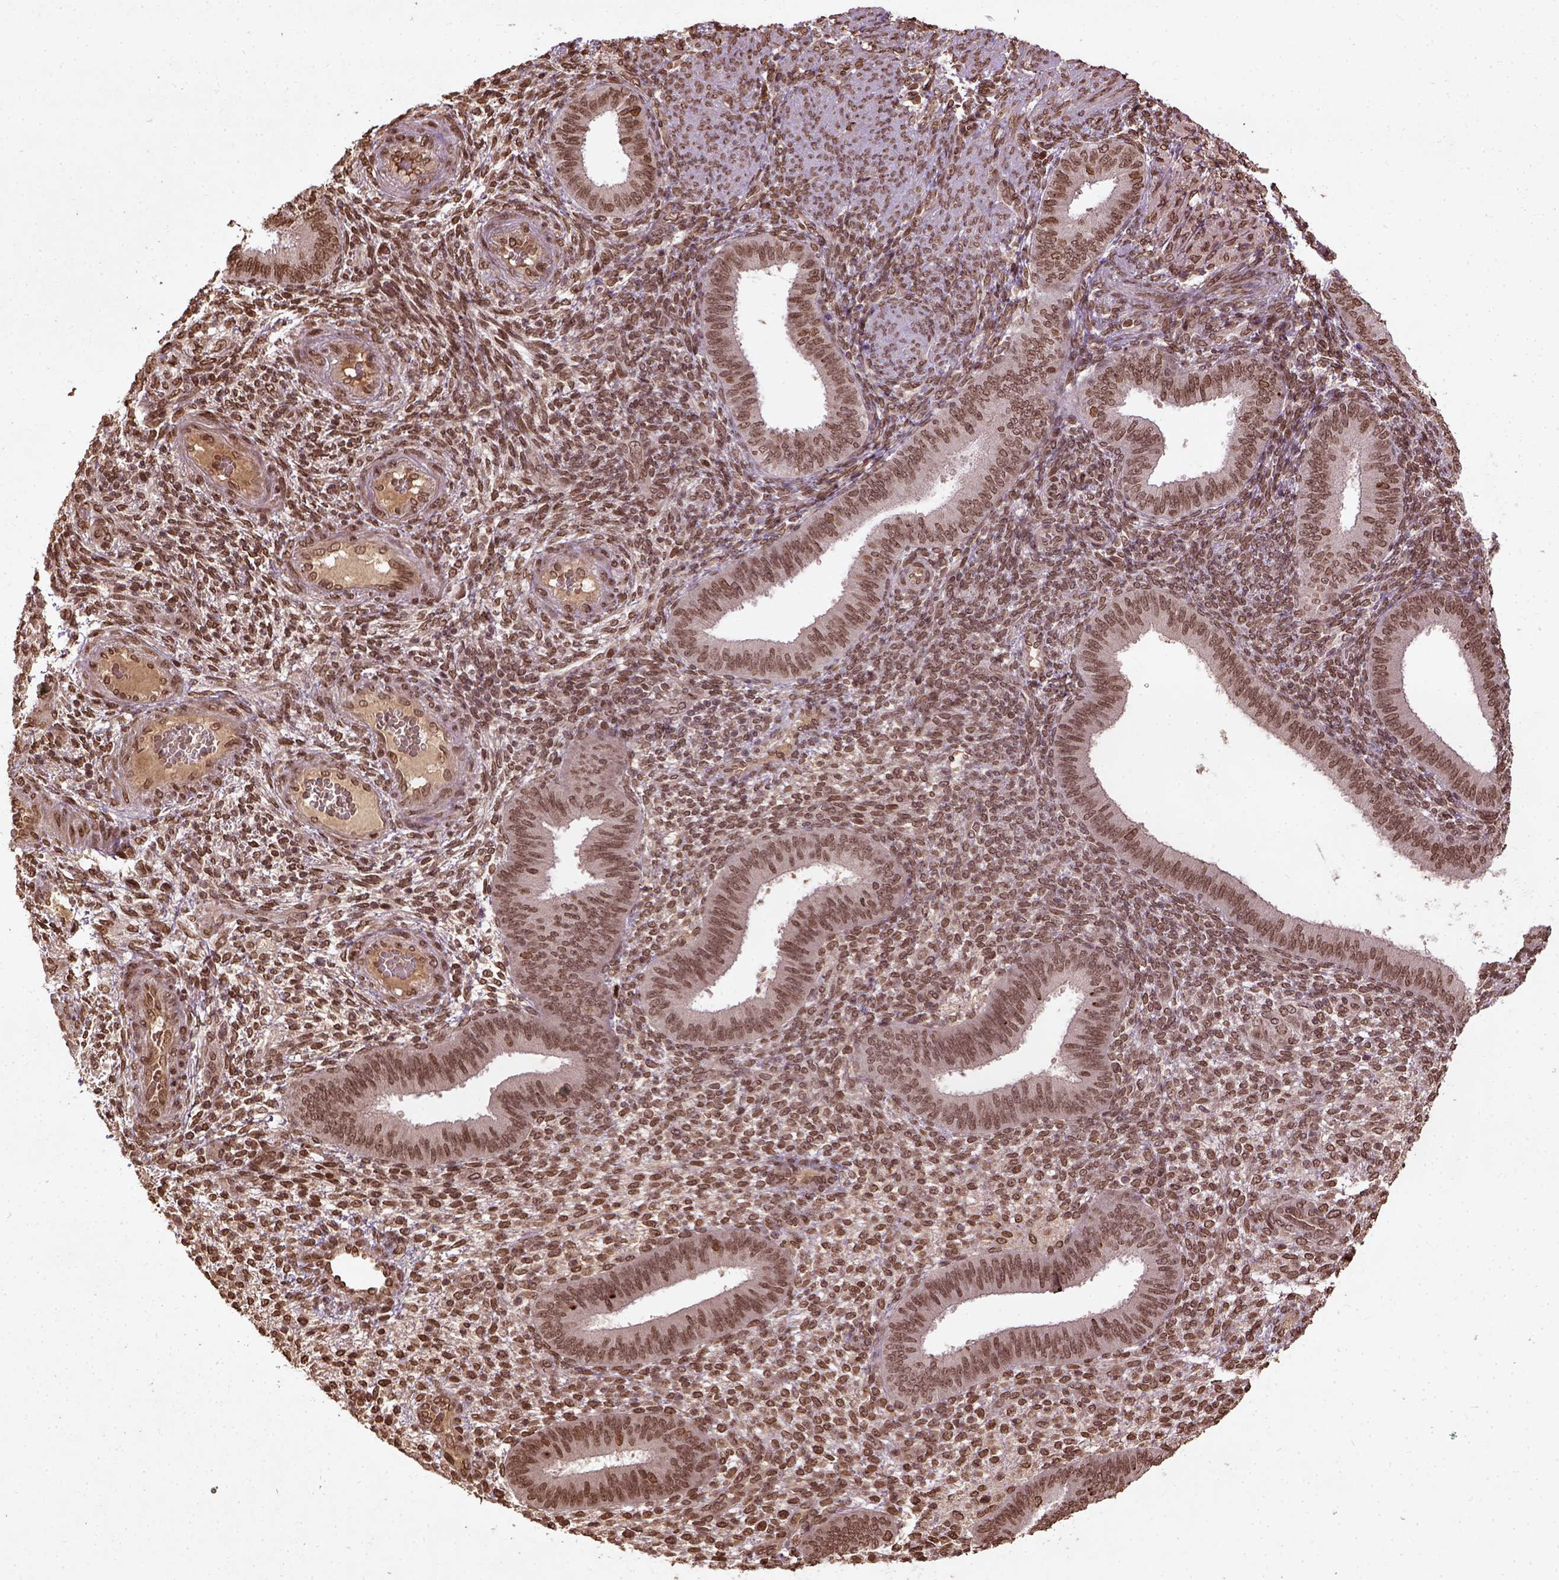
{"staining": {"intensity": "moderate", "quantity": ">75%", "location": "nuclear"}, "tissue": "endometrium", "cell_type": "Cells in endometrial stroma", "image_type": "normal", "snomed": [{"axis": "morphology", "description": "Normal tissue, NOS"}, {"axis": "topography", "description": "Endometrium"}], "caption": "Immunohistochemistry (IHC) photomicrograph of benign endometrium: human endometrium stained using immunohistochemistry (IHC) shows medium levels of moderate protein expression localized specifically in the nuclear of cells in endometrial stroma, appearing as a nuclear brown color.", "gene": "BANF1", "patient": {"sex": "female", "age": 39}}